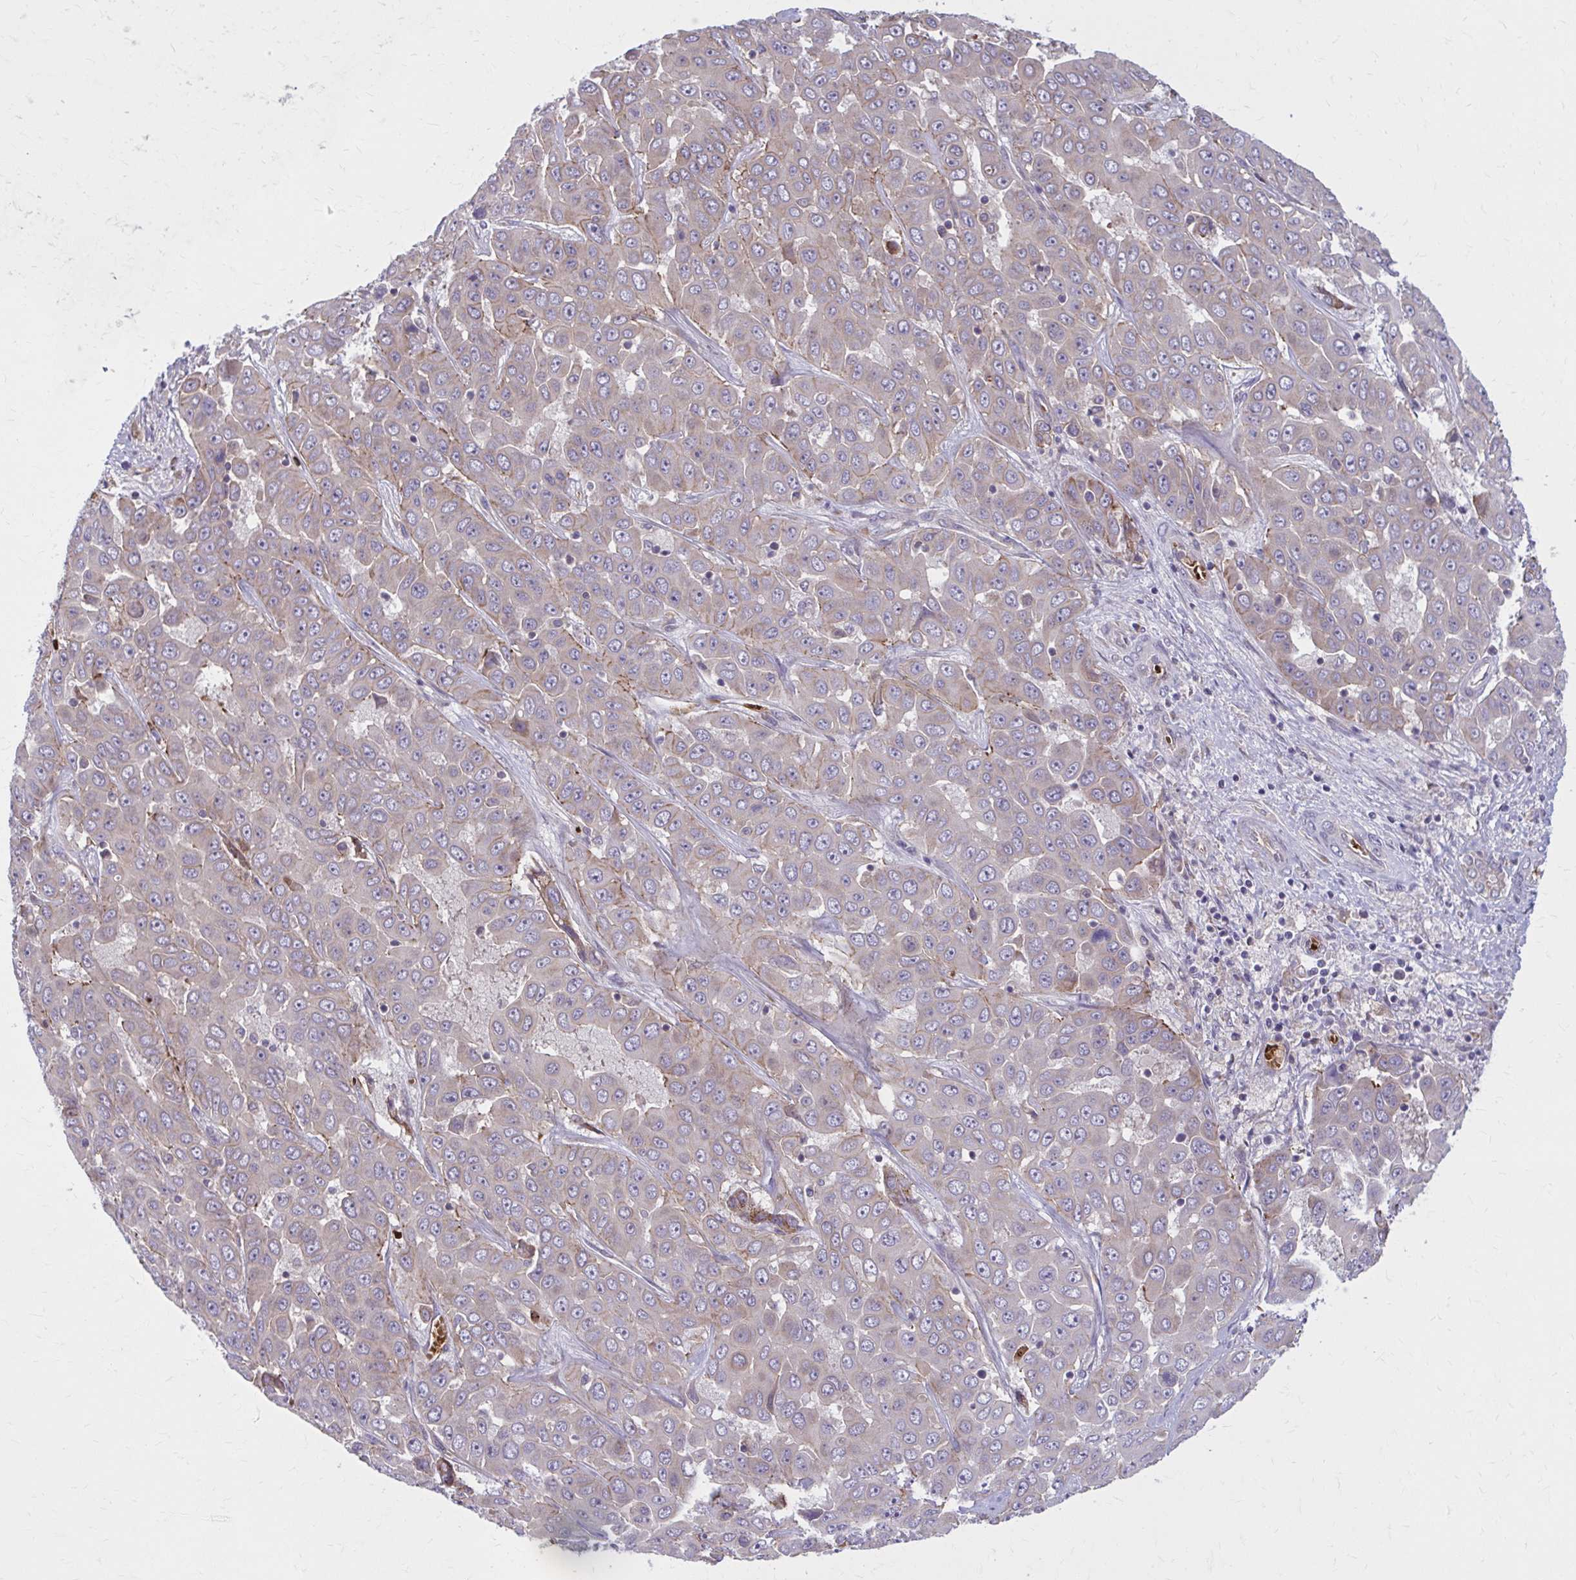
{"staining": {"intensity": "weak", "quantity": "<25%", "location": "cytoplasmic/membranous"}, "tissue": "liver cancer", "cell_type": "Tumor cells", "image_type": "cancer", "snomed": [{"axis": "morphology", "description": "Cholangiocarcinoma"}, {"axis": "topography", "description": "Liver"}], "caption": "High magnification brightfield microscopy of liver cancer stained with DAB (brown) and counterstained with hematoxylin (blue): tumor cells show no significant expression.", "gene": "SNF8", "patient": {"sex": "female", "age": 52}}